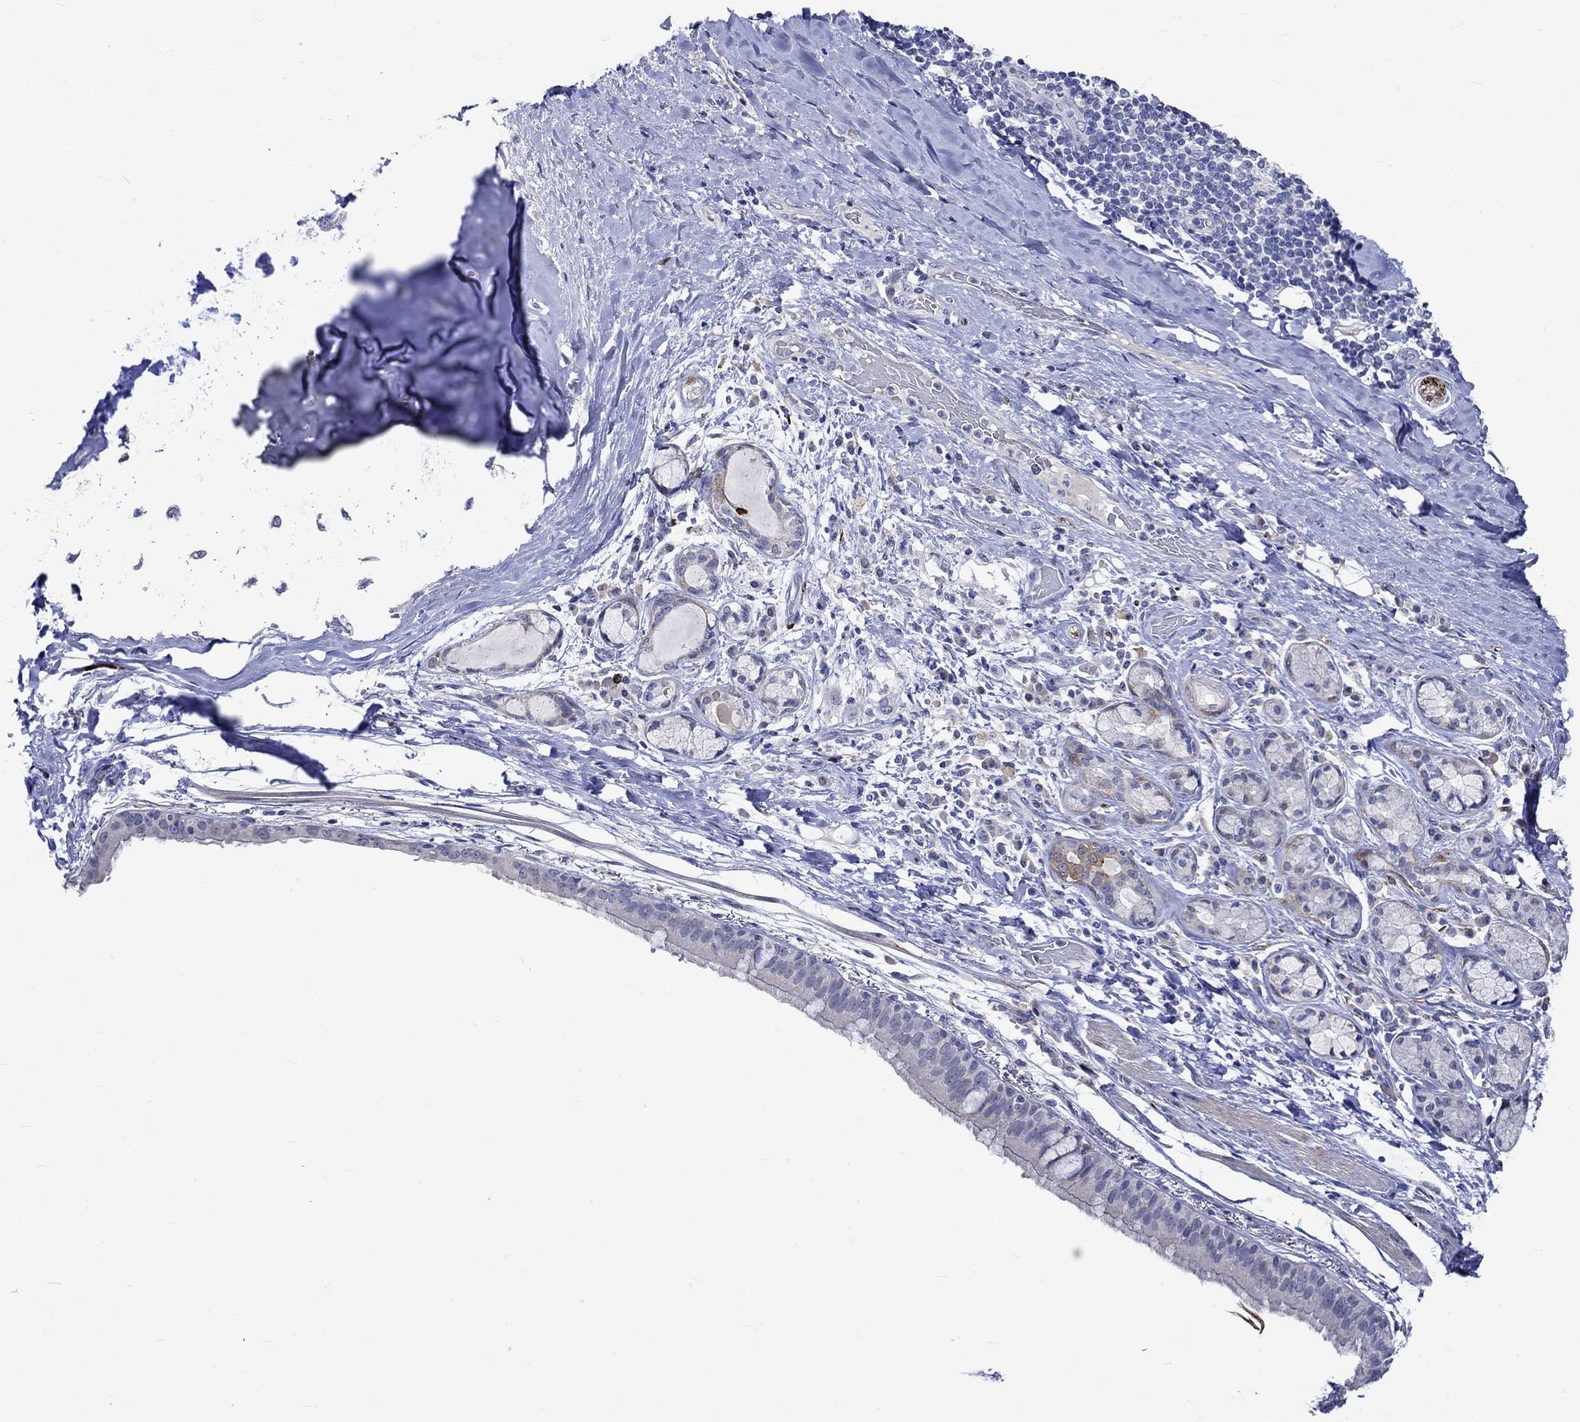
{"staining": {"intensity": "negative", "quantity": "none", "location": "none"}, "tissue": "bronchus", "cell_type": "Respiratory epithelial cells", "image_type": "normal", "snomed": [{"axis": "morphology", "description": "Normal tissue, NOS"}, {"axis": "morphology", "description": "Squamous cell carcinoma, NOS"}, {"axis": "topography", "description": "Bronchus"}, {"axis": "topography", "description": "Lung"}], "caption": "Respiratory epithelial cells show no significant positivity in normal bronchus. (DAB immunohistochemistry (IHC) visualized using brightfield microscopy, high magnification).", "gene": "CRYAB", "patient": {"sex": "male", "age": 69}}